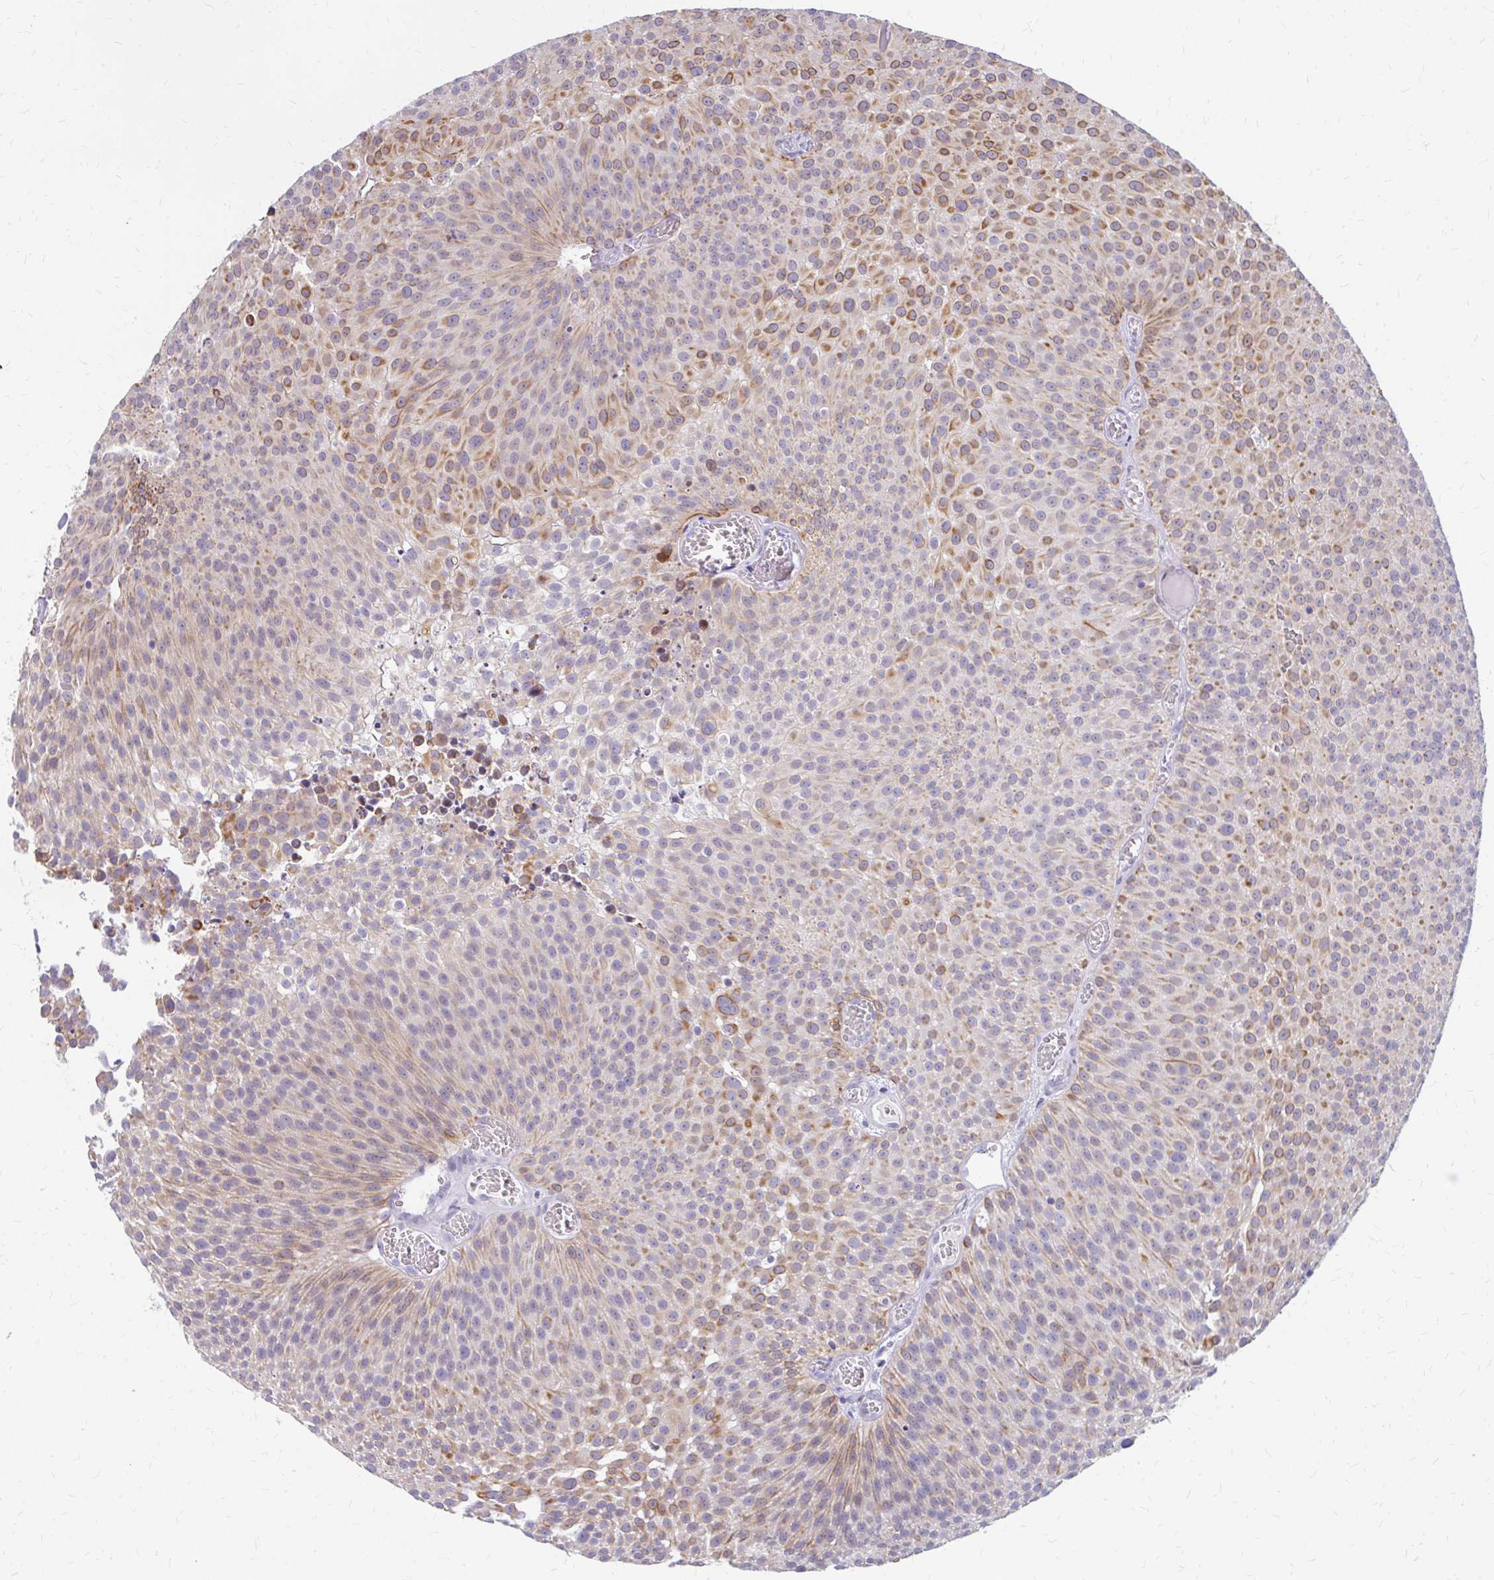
{"staining": {"intensity": "moderate", "quantity": "25%-75%", "location": "cytoplasmic/membranous"}, "tissue": "urothelial cancer", "cell_type": "Tumor cells", "image_type": "cancer", "snomed": [{"axis": "morphology", "description": "Urothelial carcinoma, Low grade"}, {"axis": "topography", "description": "Urinary bladder"}], "caption": "Protein expression analysis of urothelial cancer reveals moderate cytoplasmic/membranous positivity in approximately 25%-75% of tumor cells.", "gene": "RGS16", "patient": {"sex": "female", "age": 79}}